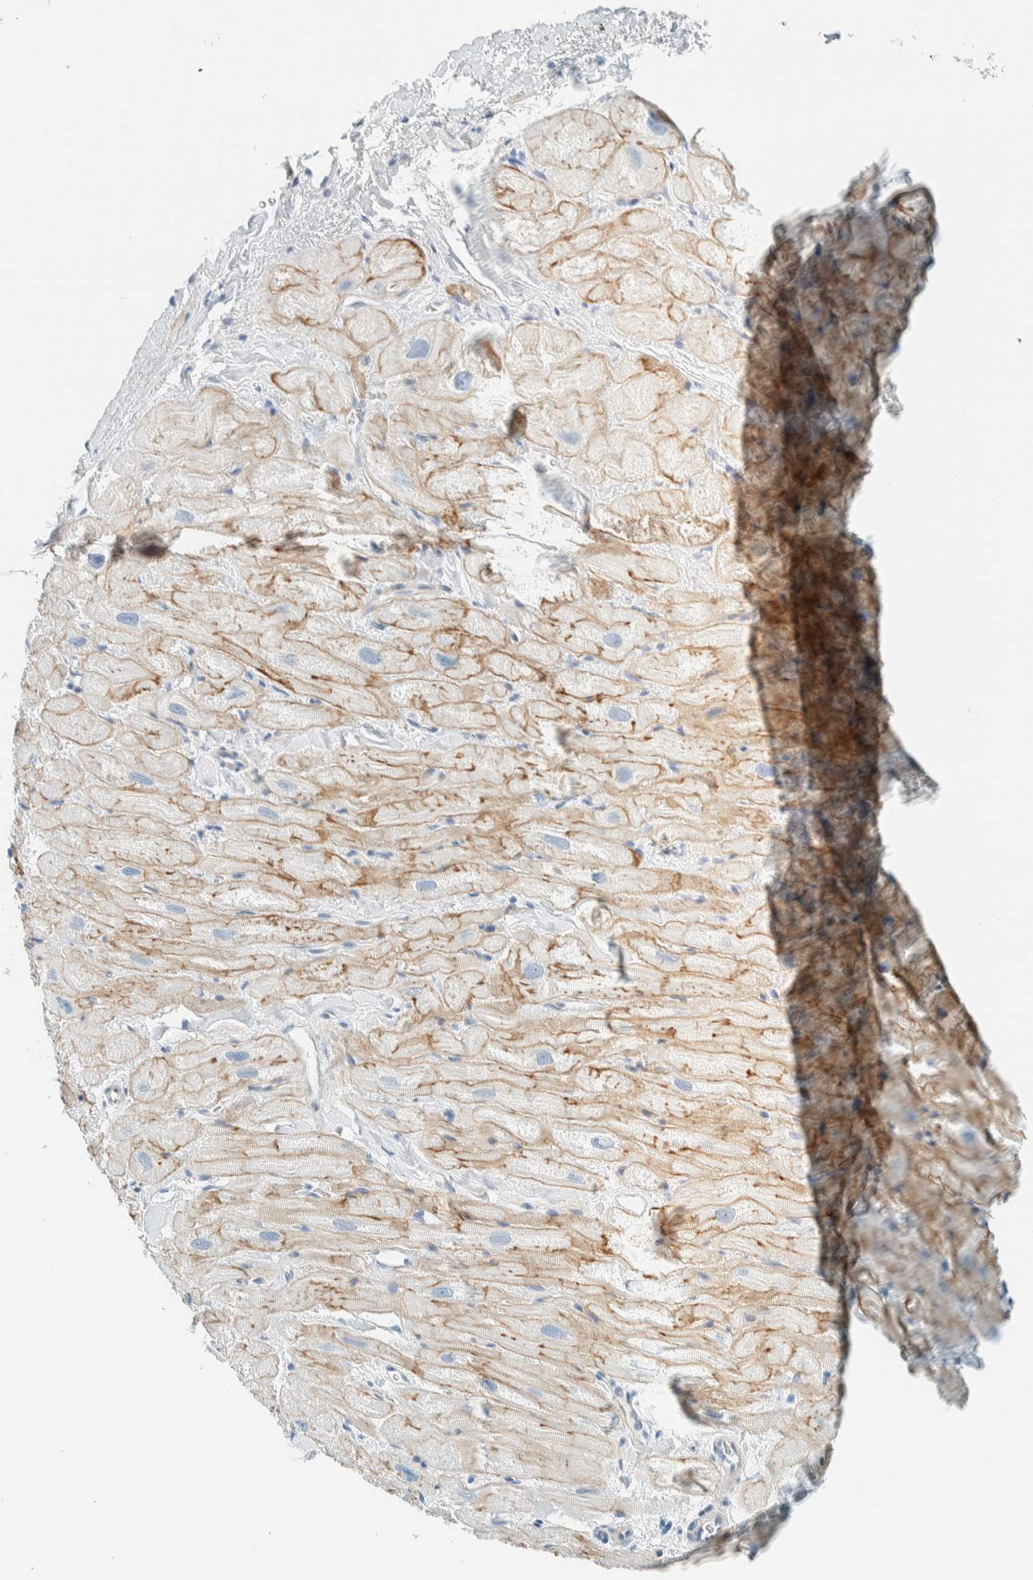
{"staining": {"intensity": "moderate", "quantity": "25%-75%", "location": "cytoplasmic/membranous"}, "tissue": "heart muscle", "cell_type": "Cardiomyocytes", "image_type": "normal", "snomed": [{"axis": "morphology", "description": "Normal tissue, NOS"}, {"axis": "topography", "description": "Heart"}], "caption": "Immunohistochemistry (DAB) staining of normal heart muscle demonstrates moderate cytoplasmic/membranous protein expression in approximately 25%-75% of cardiomyocytes.", "gene": "SLFN12", "patient": {"sex": "male", "age": 49}}